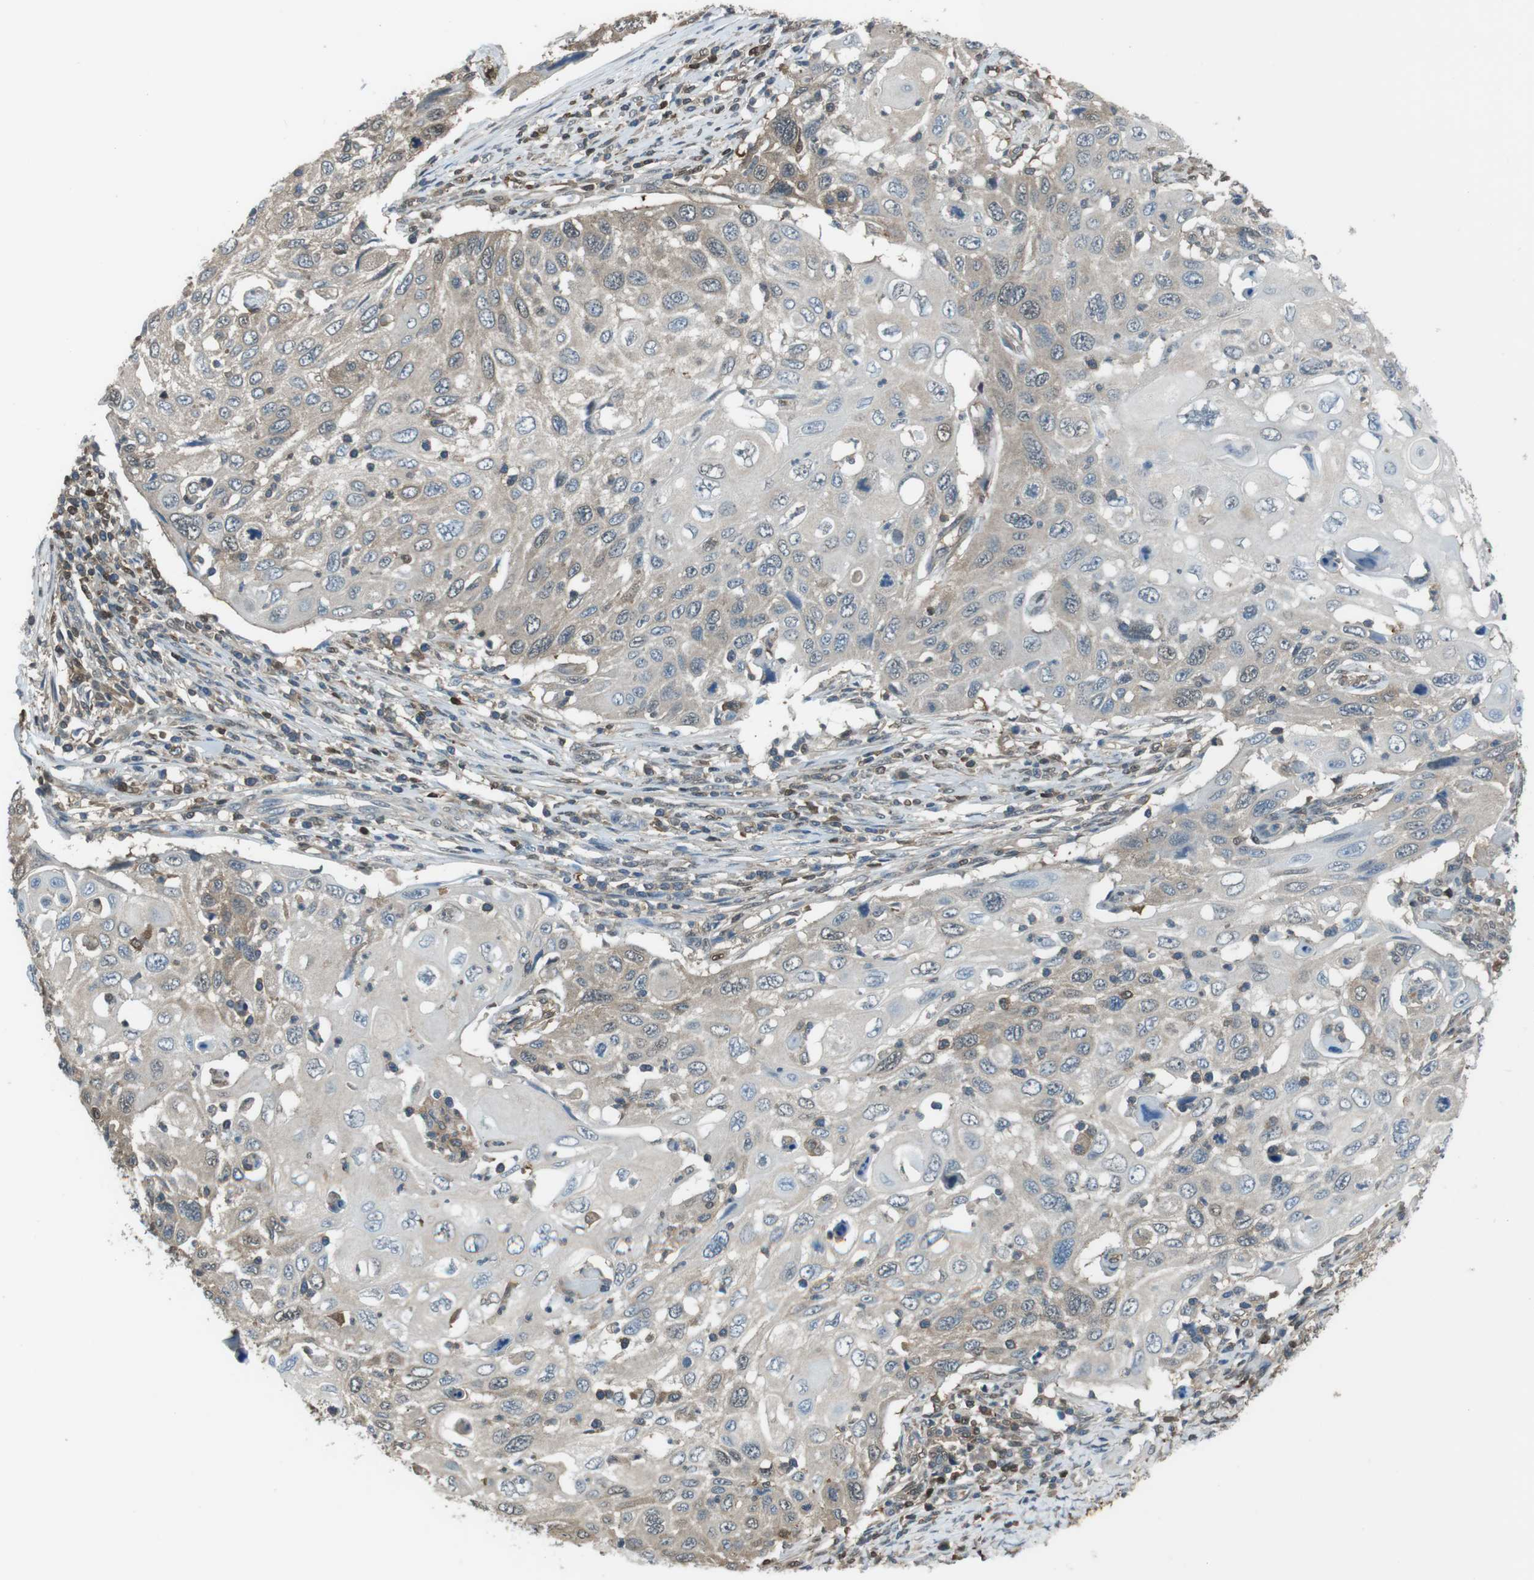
{"staining": {"intensity": "weak", "quantity": "25%-75%", "location": "cytoplasmic/membranous"}, "tissue": "cervical cancer", "cell_type": "Tumor cells", "image_type": "cancer", "snomed": [{"axis": "morphology", "description": "Squamous cell carcinoma, NOS"}, {"axis": "topography", "description": "Cervix"}], "caption": "About 25%-75% of tumor cells in squamous cell carcinoma (cervical) reveal weak cytoplasmic/membranous protein staining as visualized by brown immunohistochemical staining.", "gene": "TWSG1", "patient": {"sex": "female", "age": 70}}